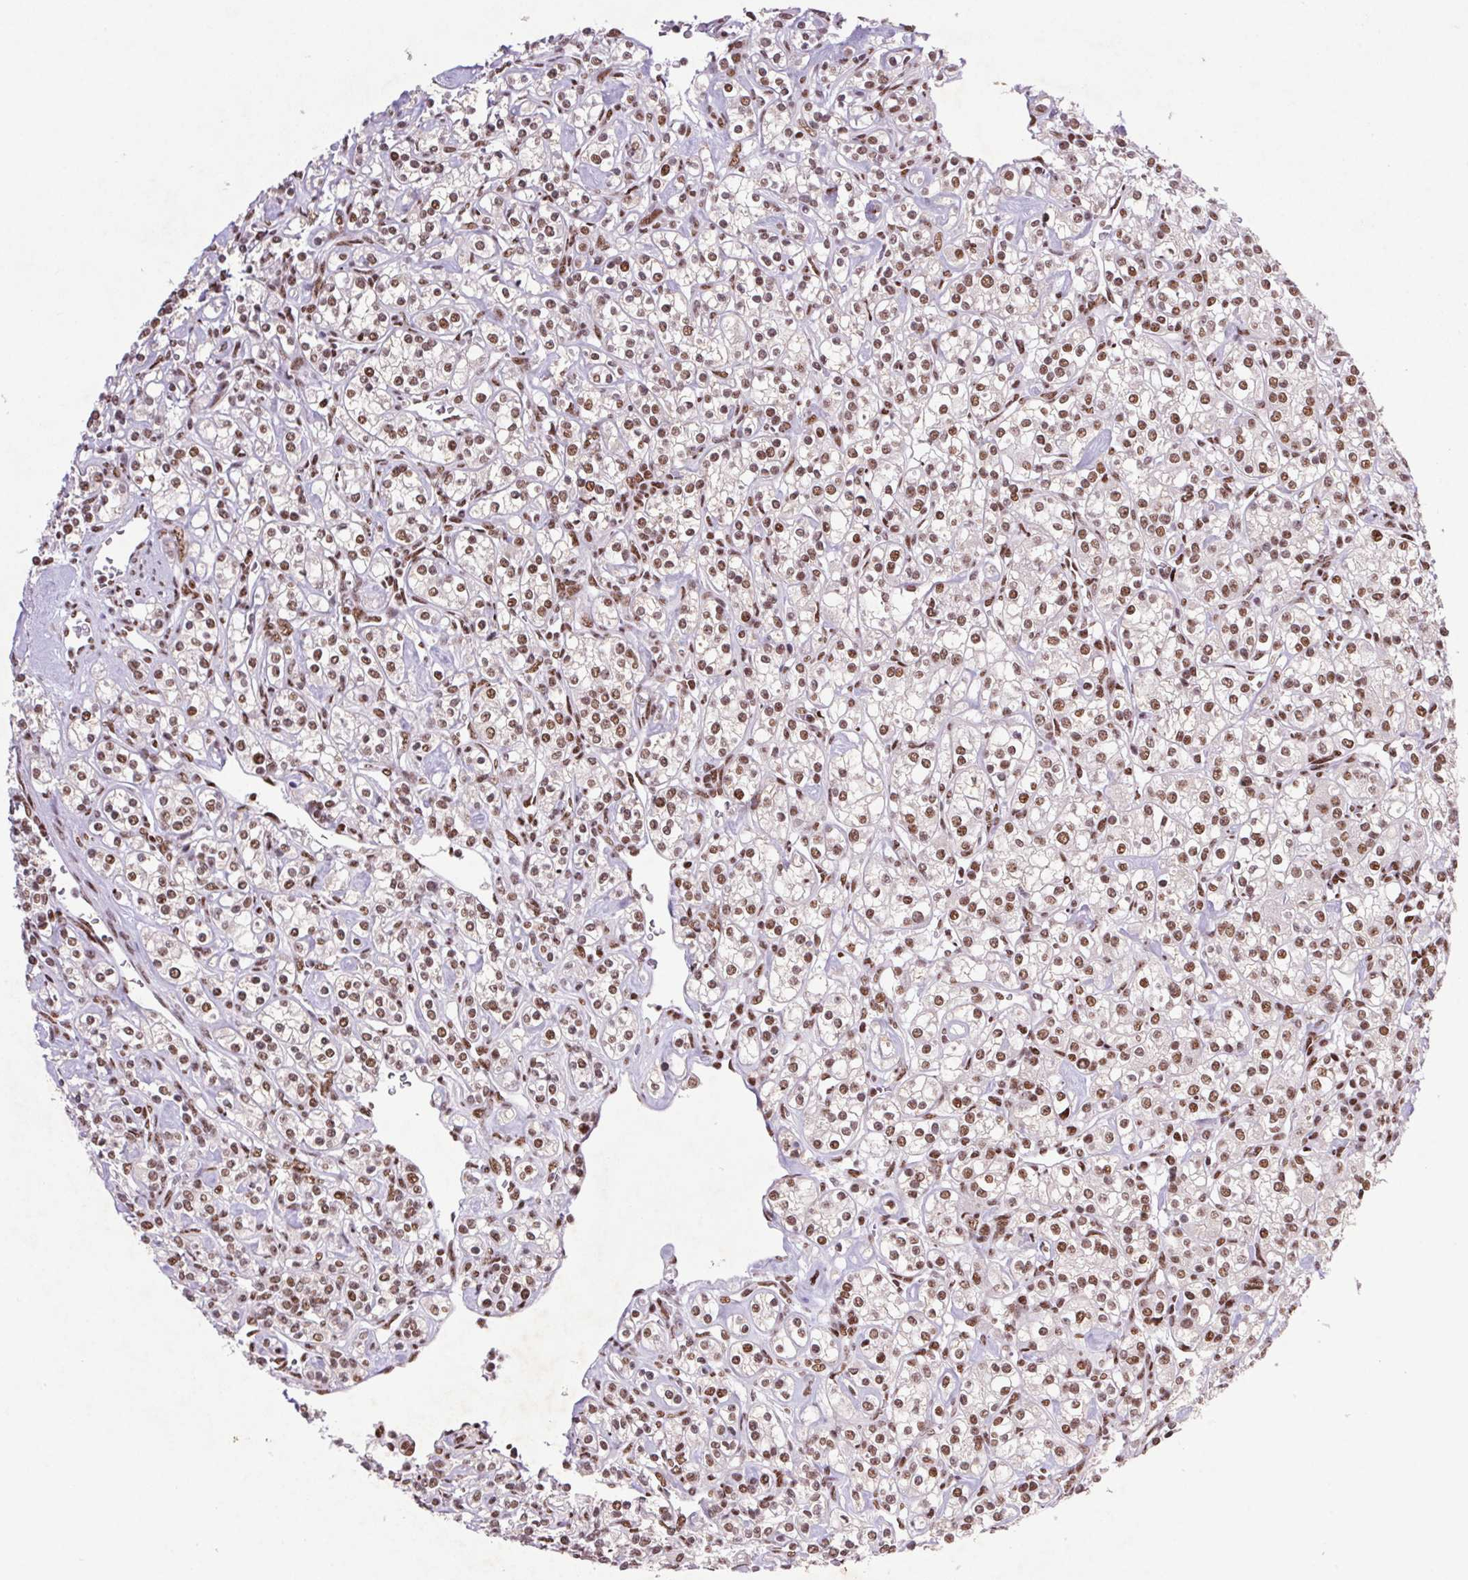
{"staining": {"intensity": "moderate", "quantity": ">75%", "location": "nuclear"}, "tissue": "renal cancer", "cell_type": "Tumor cells", "image_type": "cancer", "snomed": [{"axis": "morphology", "description": "Adenocarcinoma, NOS"}, {"axis": "topography", "description": "Kidney"}], "caption": "Moderate nuclear positivity for a protein is identified in approximately >75% of tumor cells of renal adenocarcinoma using immunohistochemistry.", "gene": "LDLRAD4", "patient": {"sex": "male", "age": 77}}